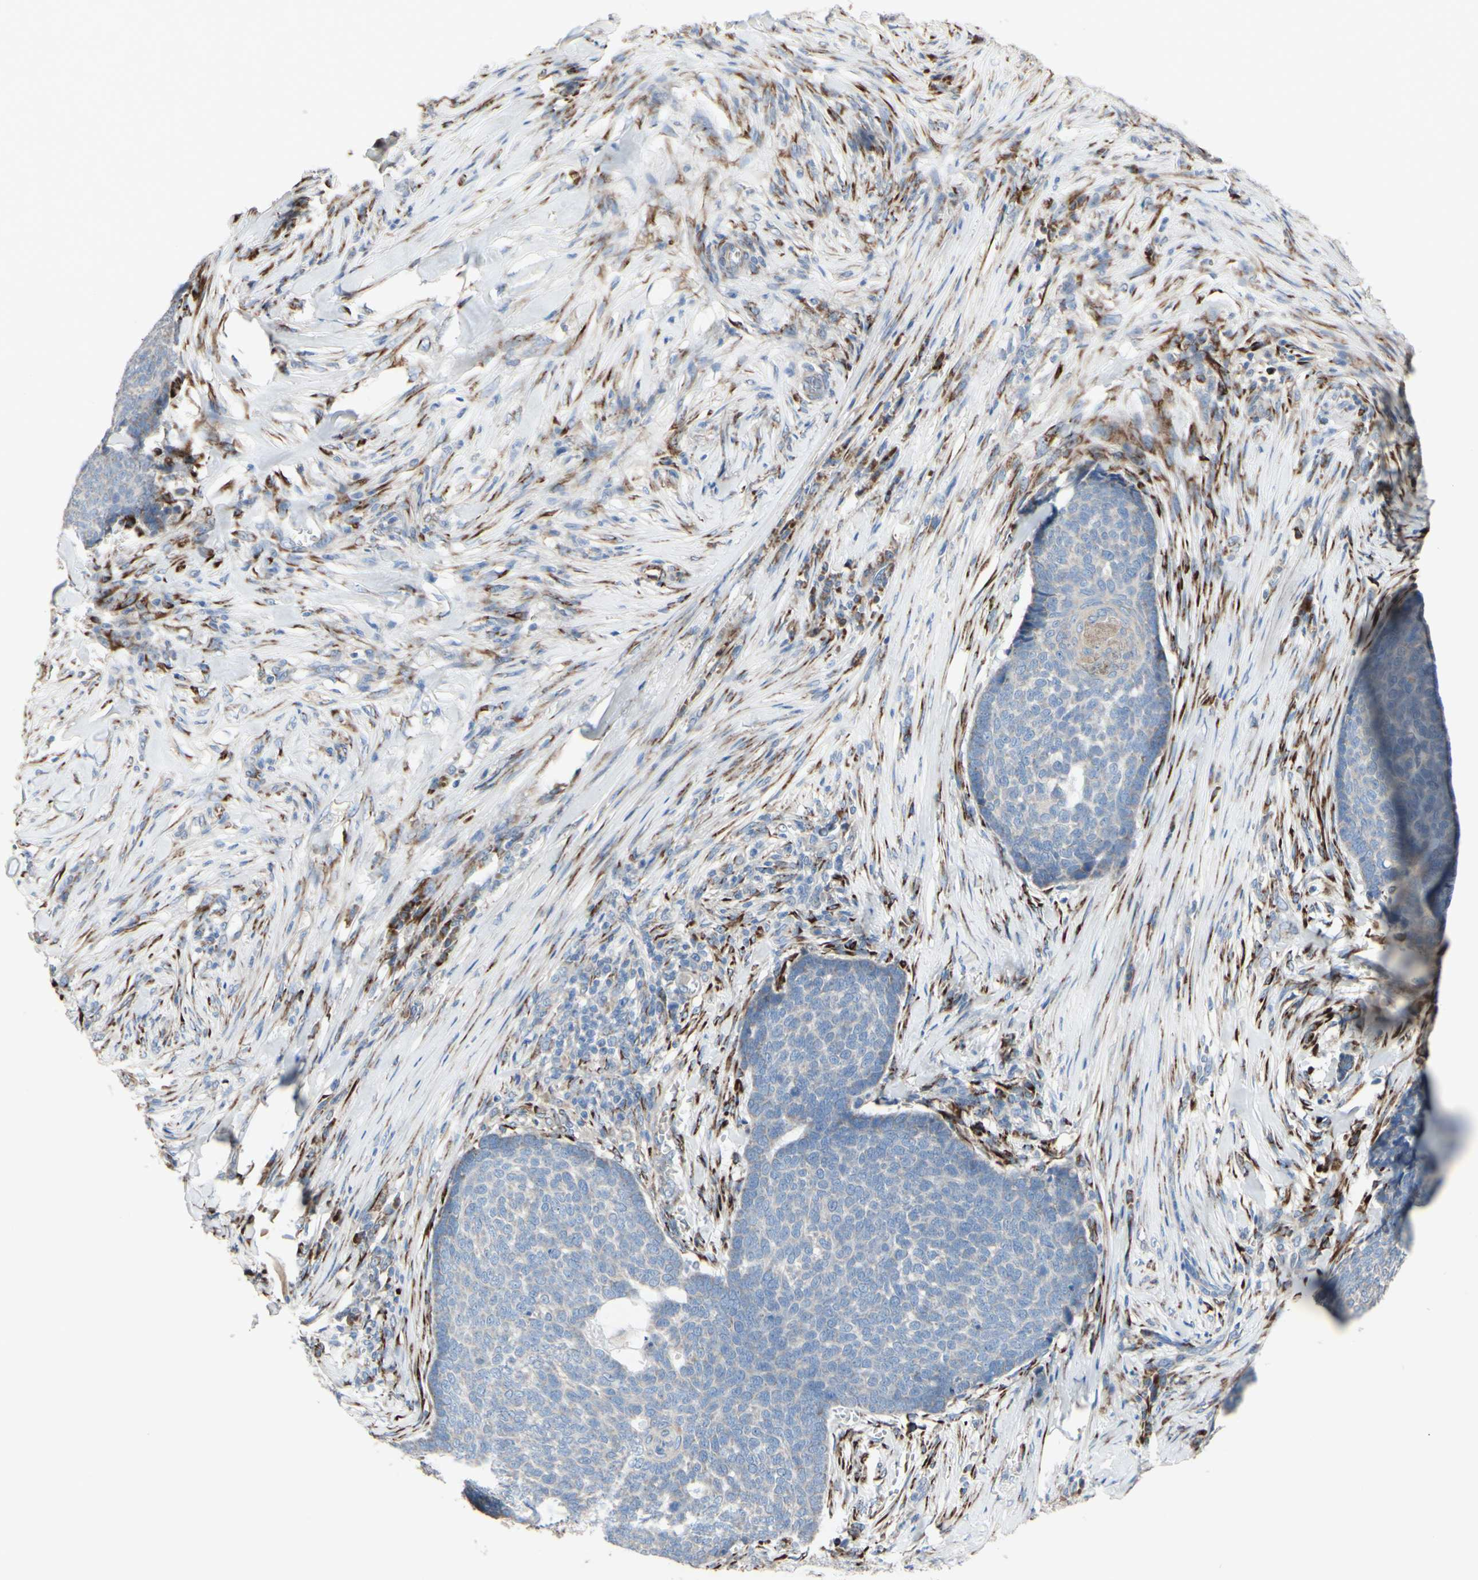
{"staining": {"intensity": "negative", "quantity": "none", "location": "none"}, "tissue": "skin cancer", "cell_type": "Tumor cells", "image_type": "cancer", "snomed": [{"axis": "morphology", "description": "Basal cell carcinoma"}, {"axis": "topography", "description": "Skin"}], "caption": "This is an immunohistochemistry histopathology image of human skin cancer (basal cell carcinoma). There is no expression in tumor cells.", "gene": "AGPAT5", "patient": {"sex": "male", "age": 84}}